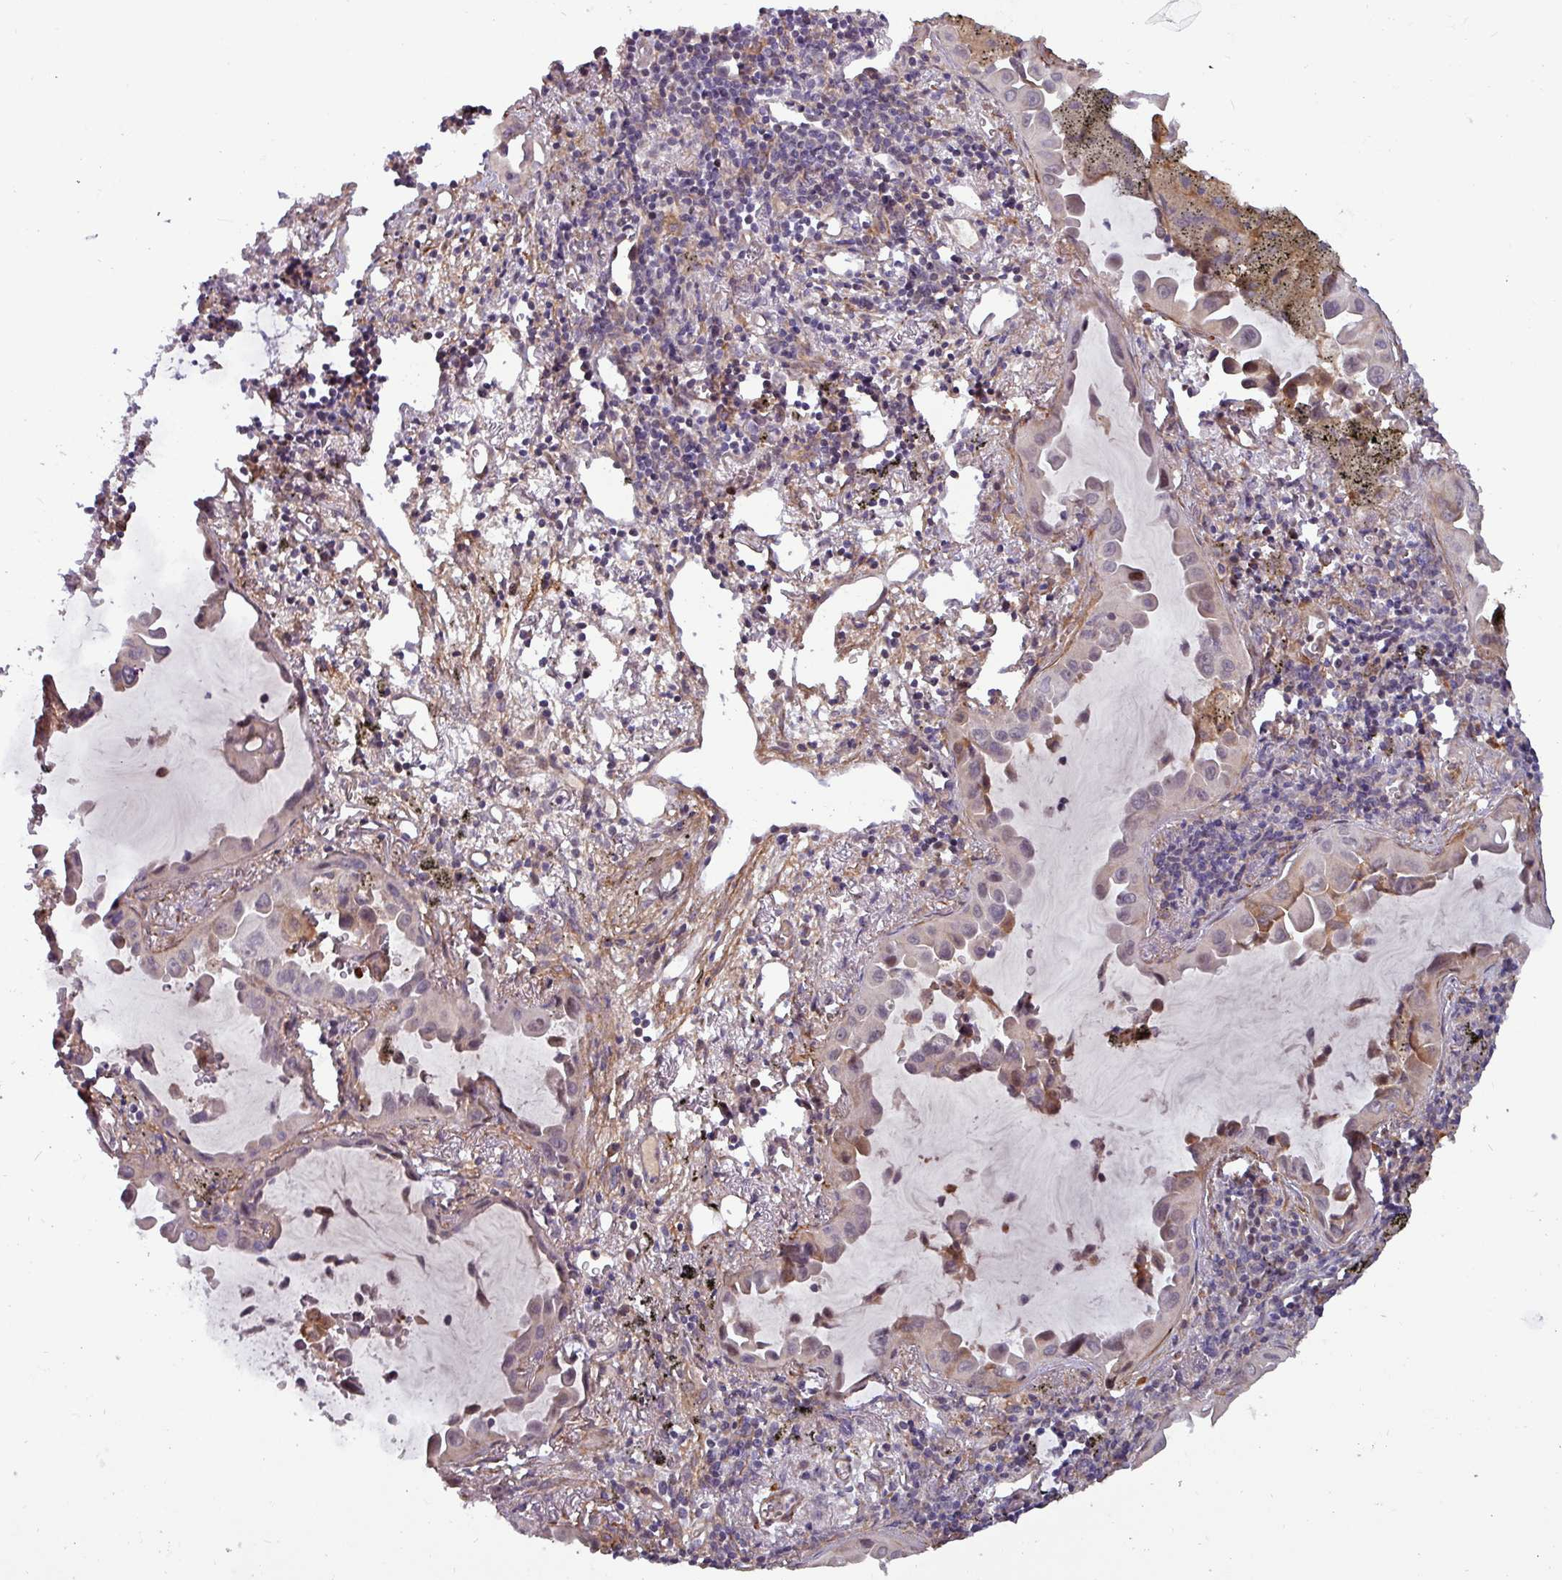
{"staining": {"intensity": "negative", "quantity": "none", "location": "none"}, "tissue": "lung cancer", "cell_type": "Tumor cells", "image_type": "cancer", "snomed": [{"axis": "morphology", "description": "Adenocarcinoma, NOS"}, {"axis": "topography", "description": "Lung"}], "caption": "Immunohistochemistry (IHC) histopathology image of neoplastic tissue: human adenocarcinoma (lung) stained with DAB (3,3'-diaminobenzidine) shows no significant protein positivity in tumor cells.", "gene": "PCED1A", "patient": {"sex": "male", "age": 68}}